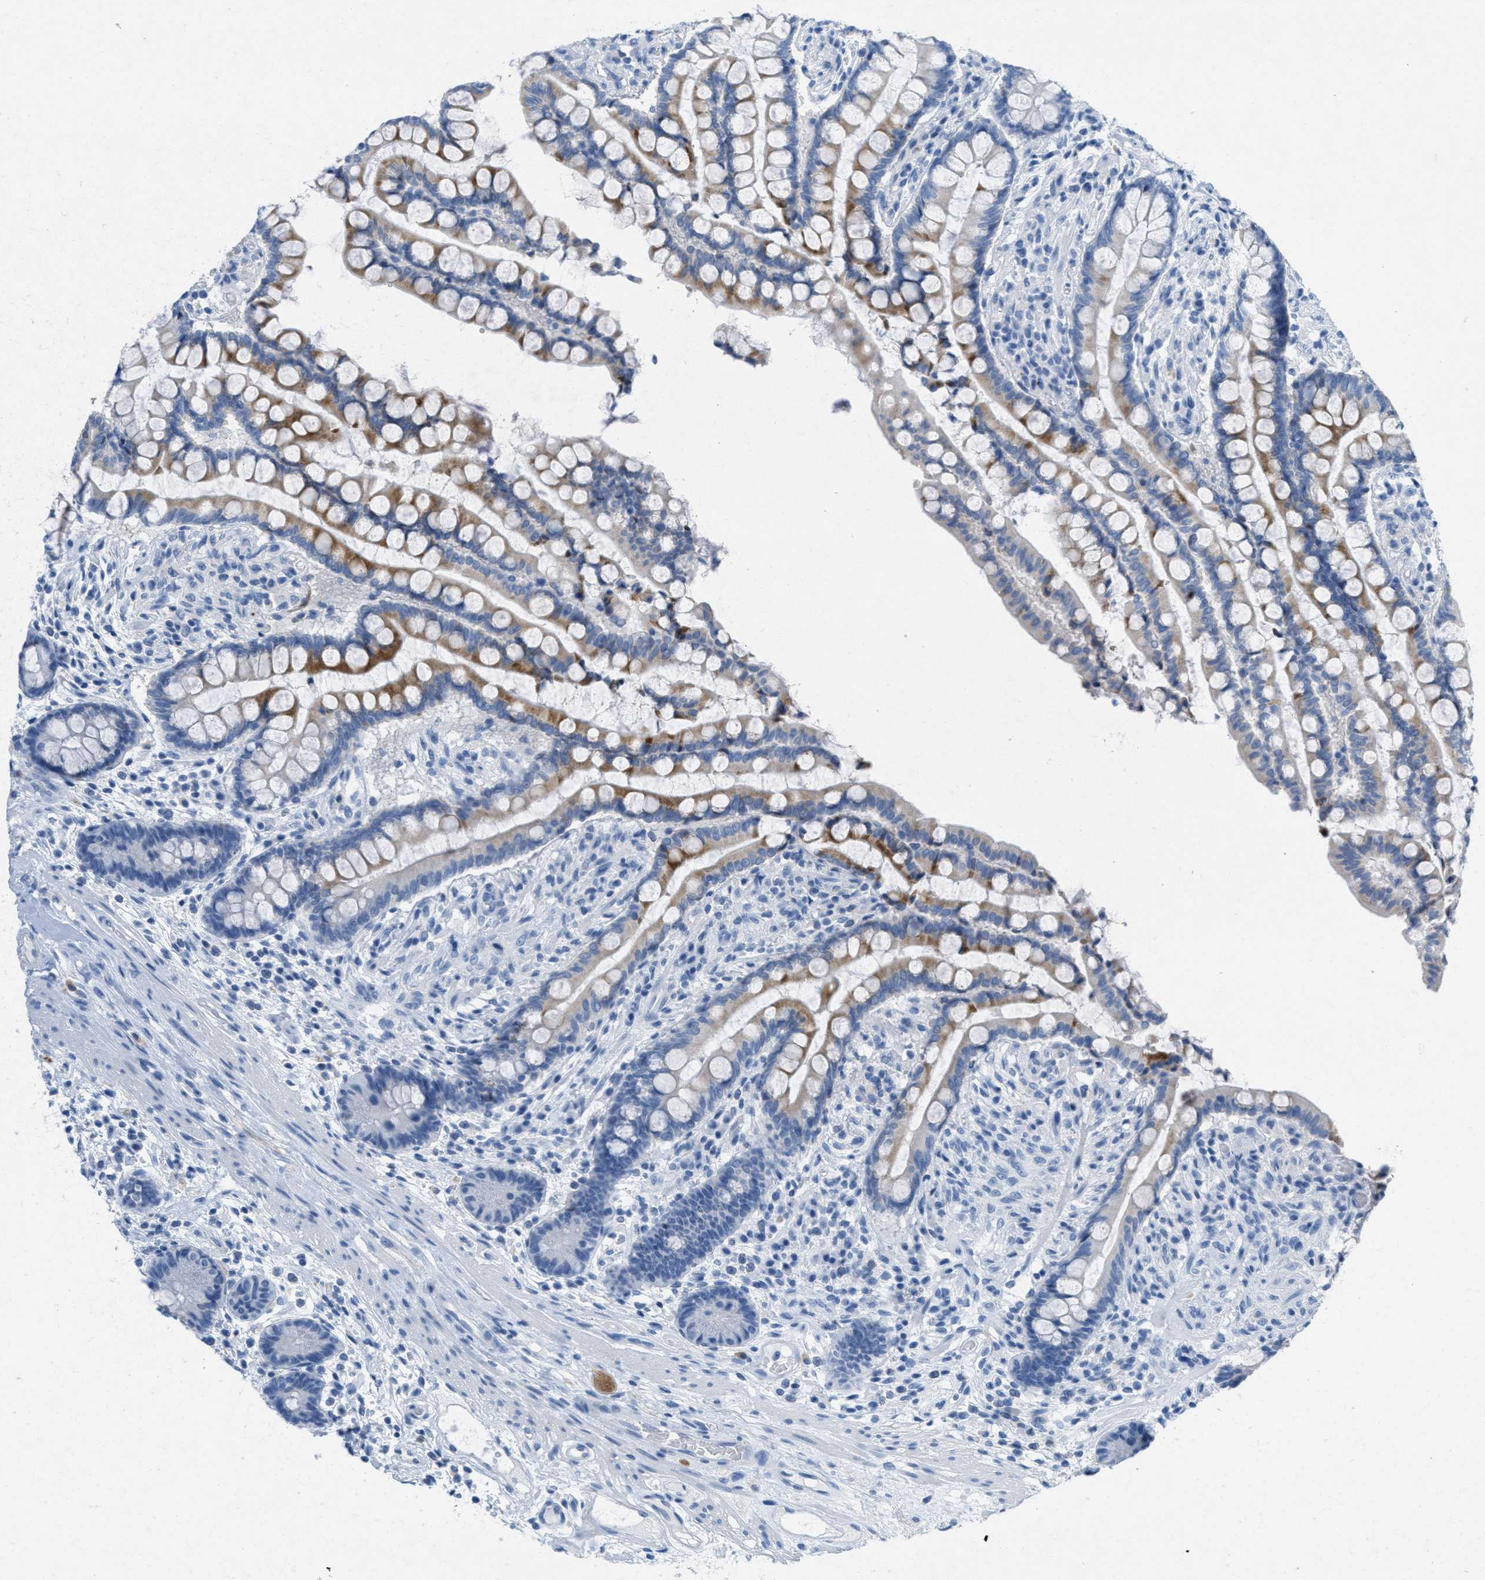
{"staining": {"intensity": "negative", "quantity": "none", "location": "none"}, "tissue": "colon", "cell_type": "Endothelial cells", "image_type": "normal", "snomed": [{"axis": "morphology", "description": "Normal tissue, NOS"}, {"axis": "topography", "description": "Colon"}], "caption": "This micrograph is of normal colon stained with immunohistochemistry (IHC) to label a protein in brown with the nuclei are counter-stained blue. There is no staining in endothelial cells. (Brightfield microscopy of DAB immunohistochemistry at high magnification).", "gene": "GPM6A", "patient": {"sex": "male", "age": 73}}